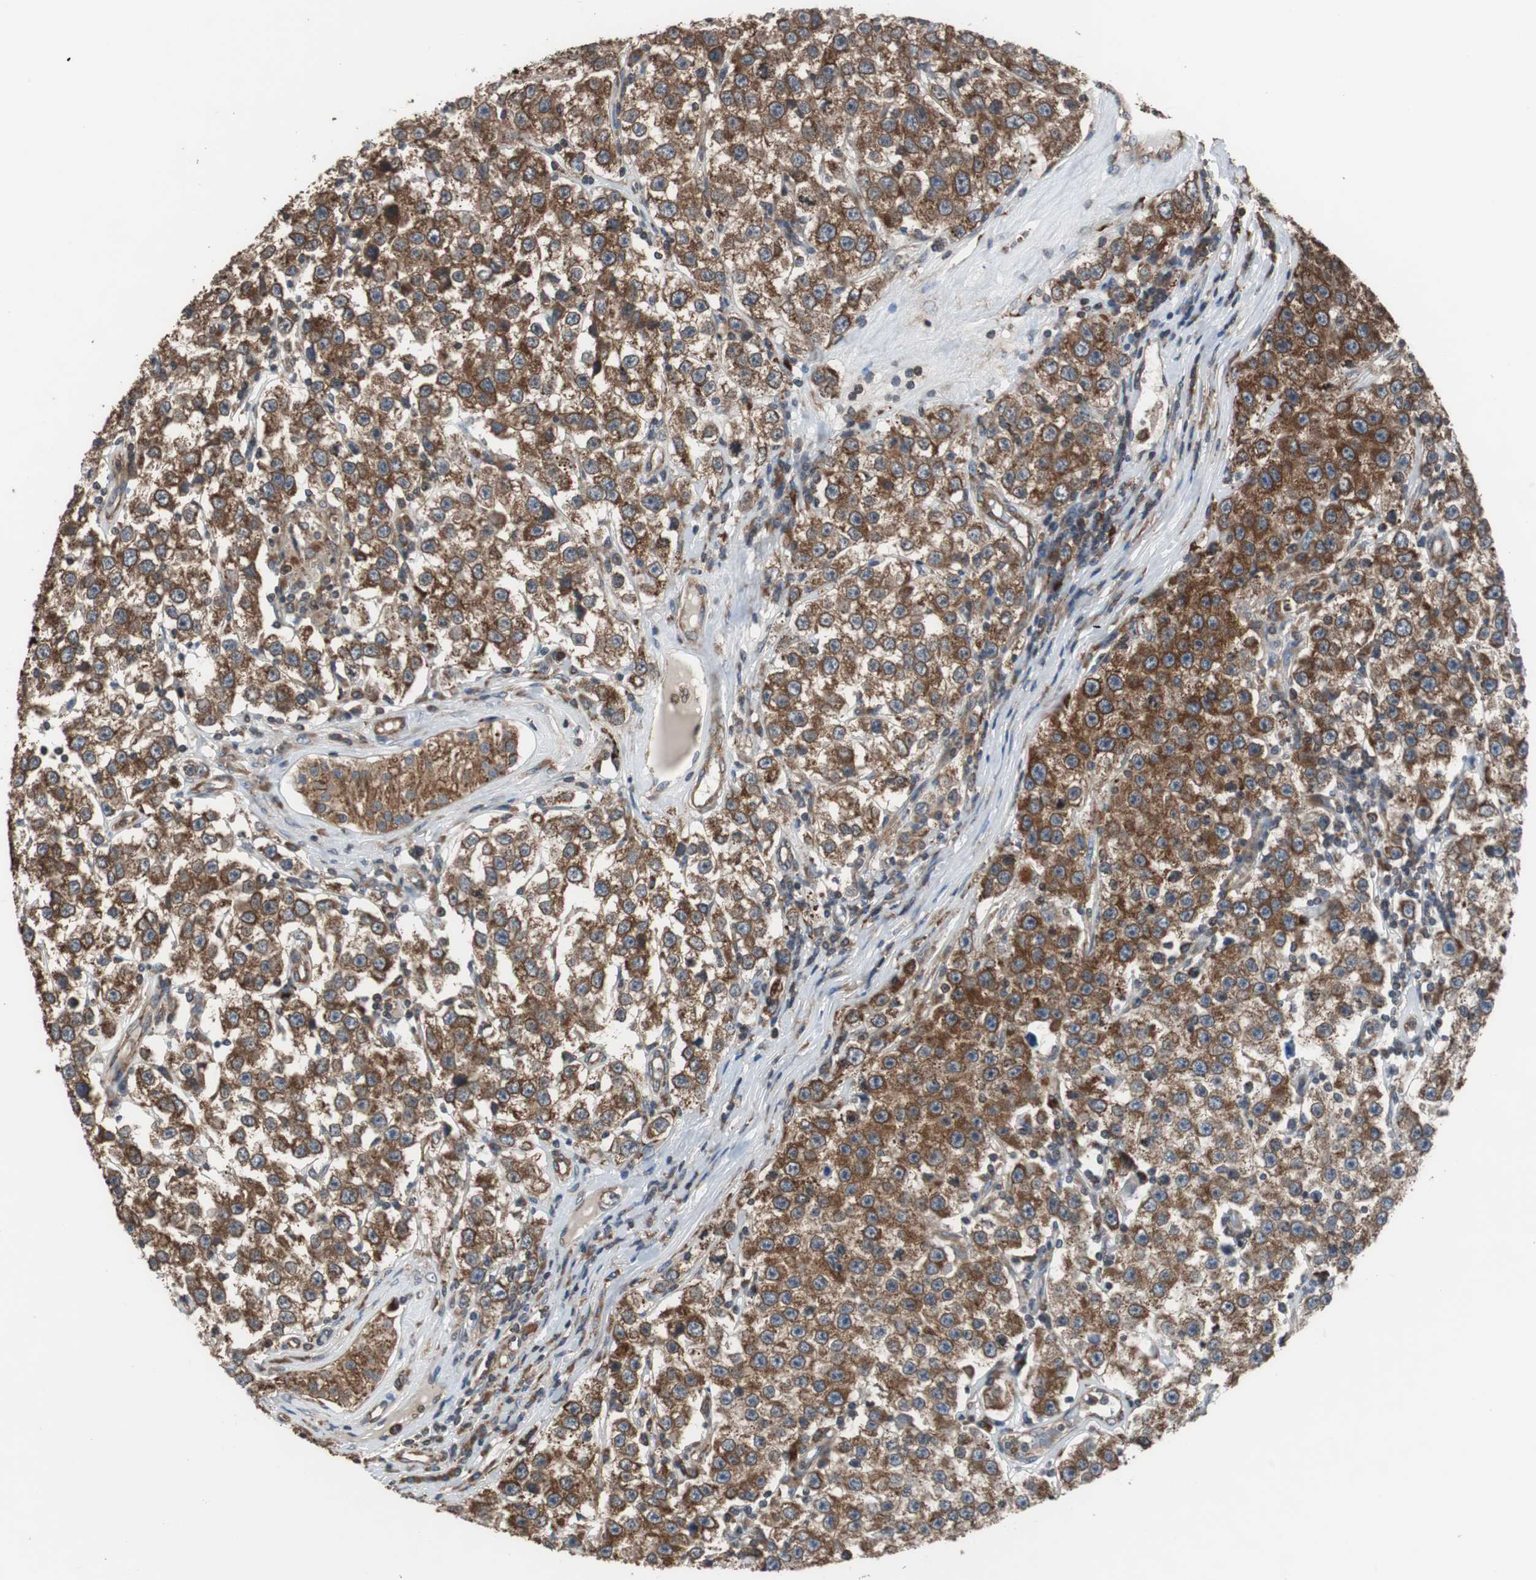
{"staining": {"intensity": "strong", "quantity": ">75%", "location": "cytoplasmic/membranous"}, "tissue": "testis cancer", "cell_type": "Tumor cells", "image_type": "cancer", "snomed": [{"axis": "morphology", "description": "Seminoma, NOS"}, {"axis": "topography", "description": "Testis"}], "caption": "Immunohistochemical staining of testis cancer reveals strong cytoplasmic/membranous protein expression in about >75% of tumor cells.", "gene": "USP10", "patient": {"sex": "male", "age": 52}}